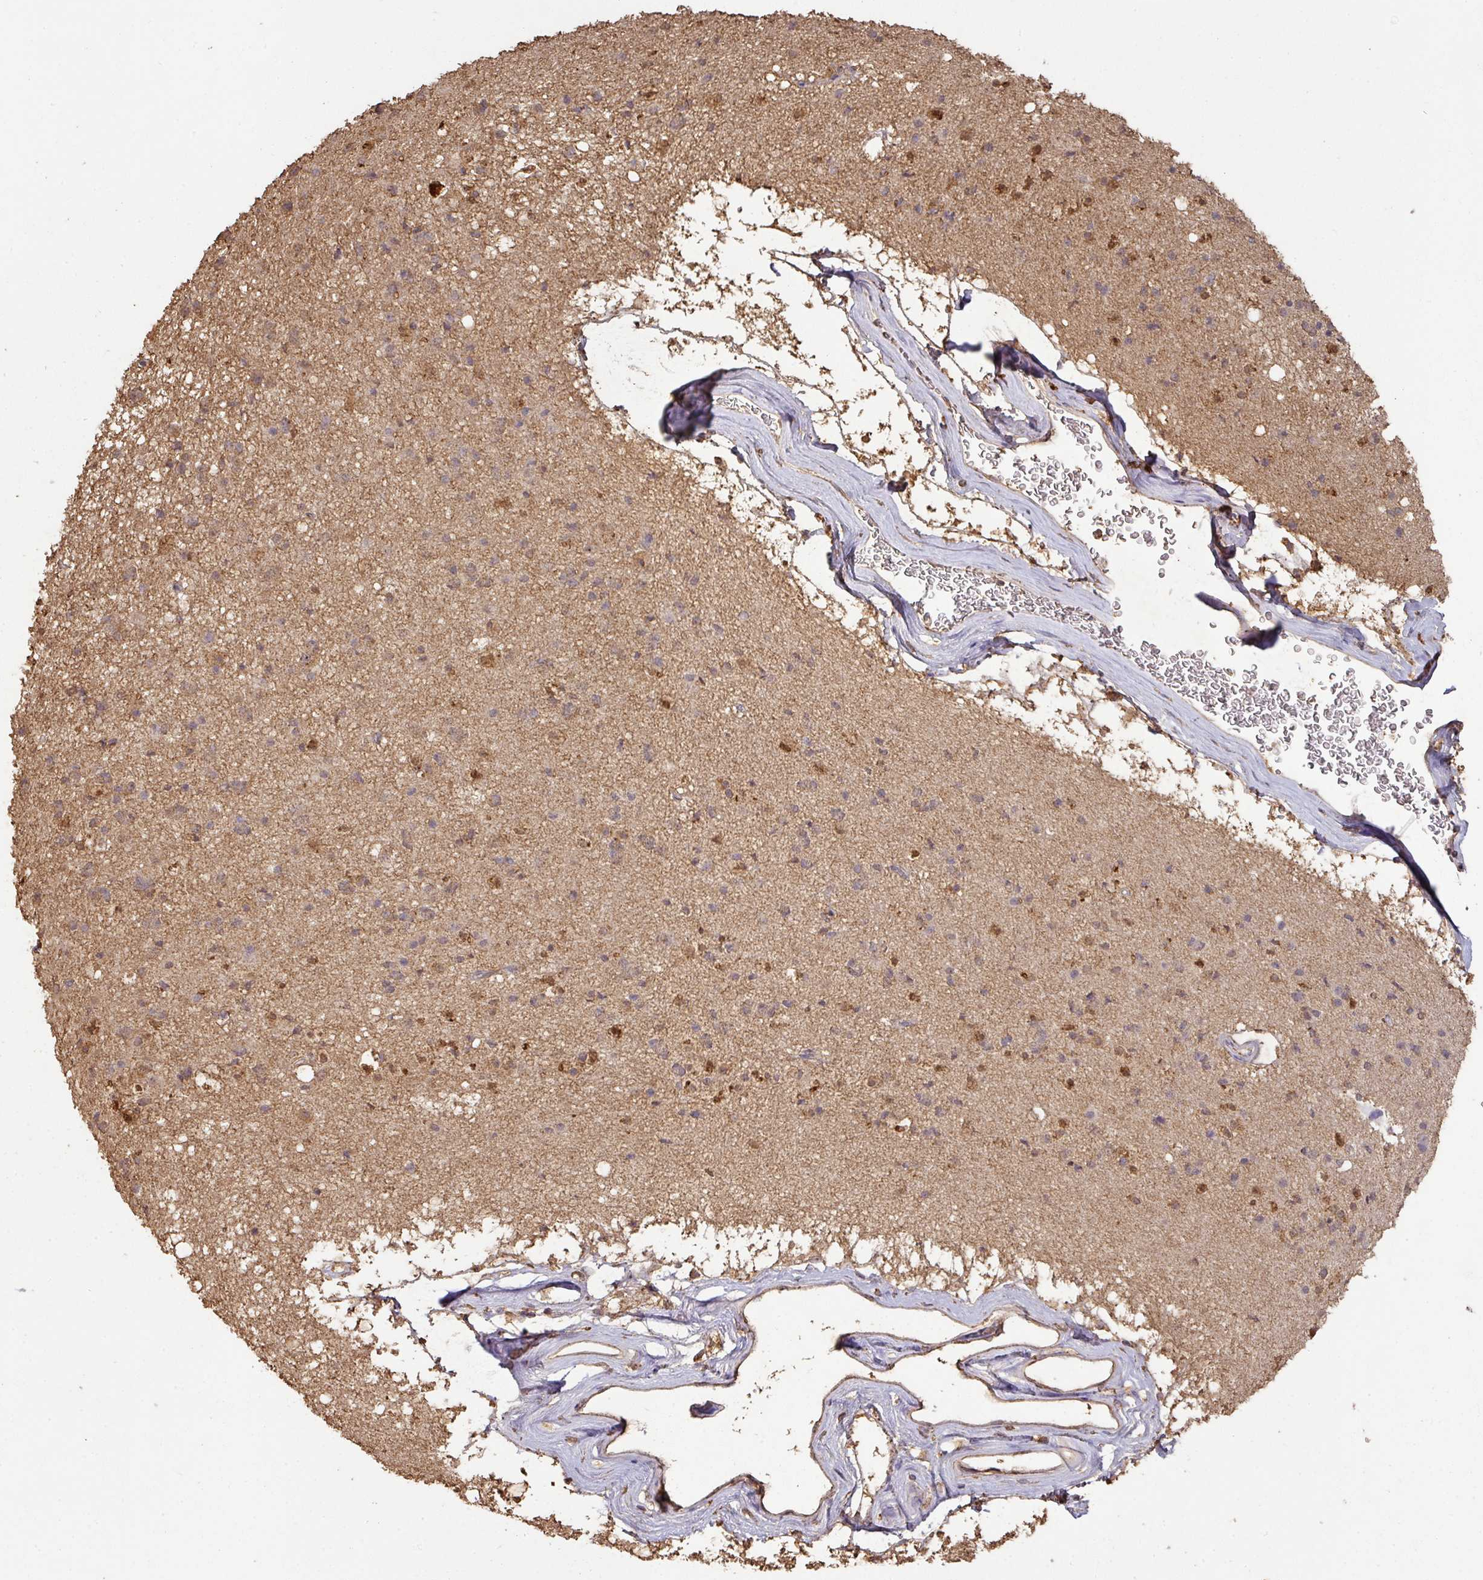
{"staining": {"intensity": "moderate", "quantity": "<25%", "location": "cytoplasmic/membranous"}, "tissue": "caudate", "cell_type": "Glial cells", "image_type": "normal", "snomed": [{"axis": "morphology", "description": "Normal tissue, NOS"}, {"axis": "topography", "description": "Lateral ventricle wall"}], "caption": "Immunohistochemistry of benign caudate reveals low levels of moderate cytoplasmic/membranous staining in approximately <25% of glial cells. (DAB (3,3'-diaminobenzidine) IHC, brown staining for protein, blue staining for nuclei).", "gene": "ATAT1", "patient": {"sex": "male", "age": 58}}